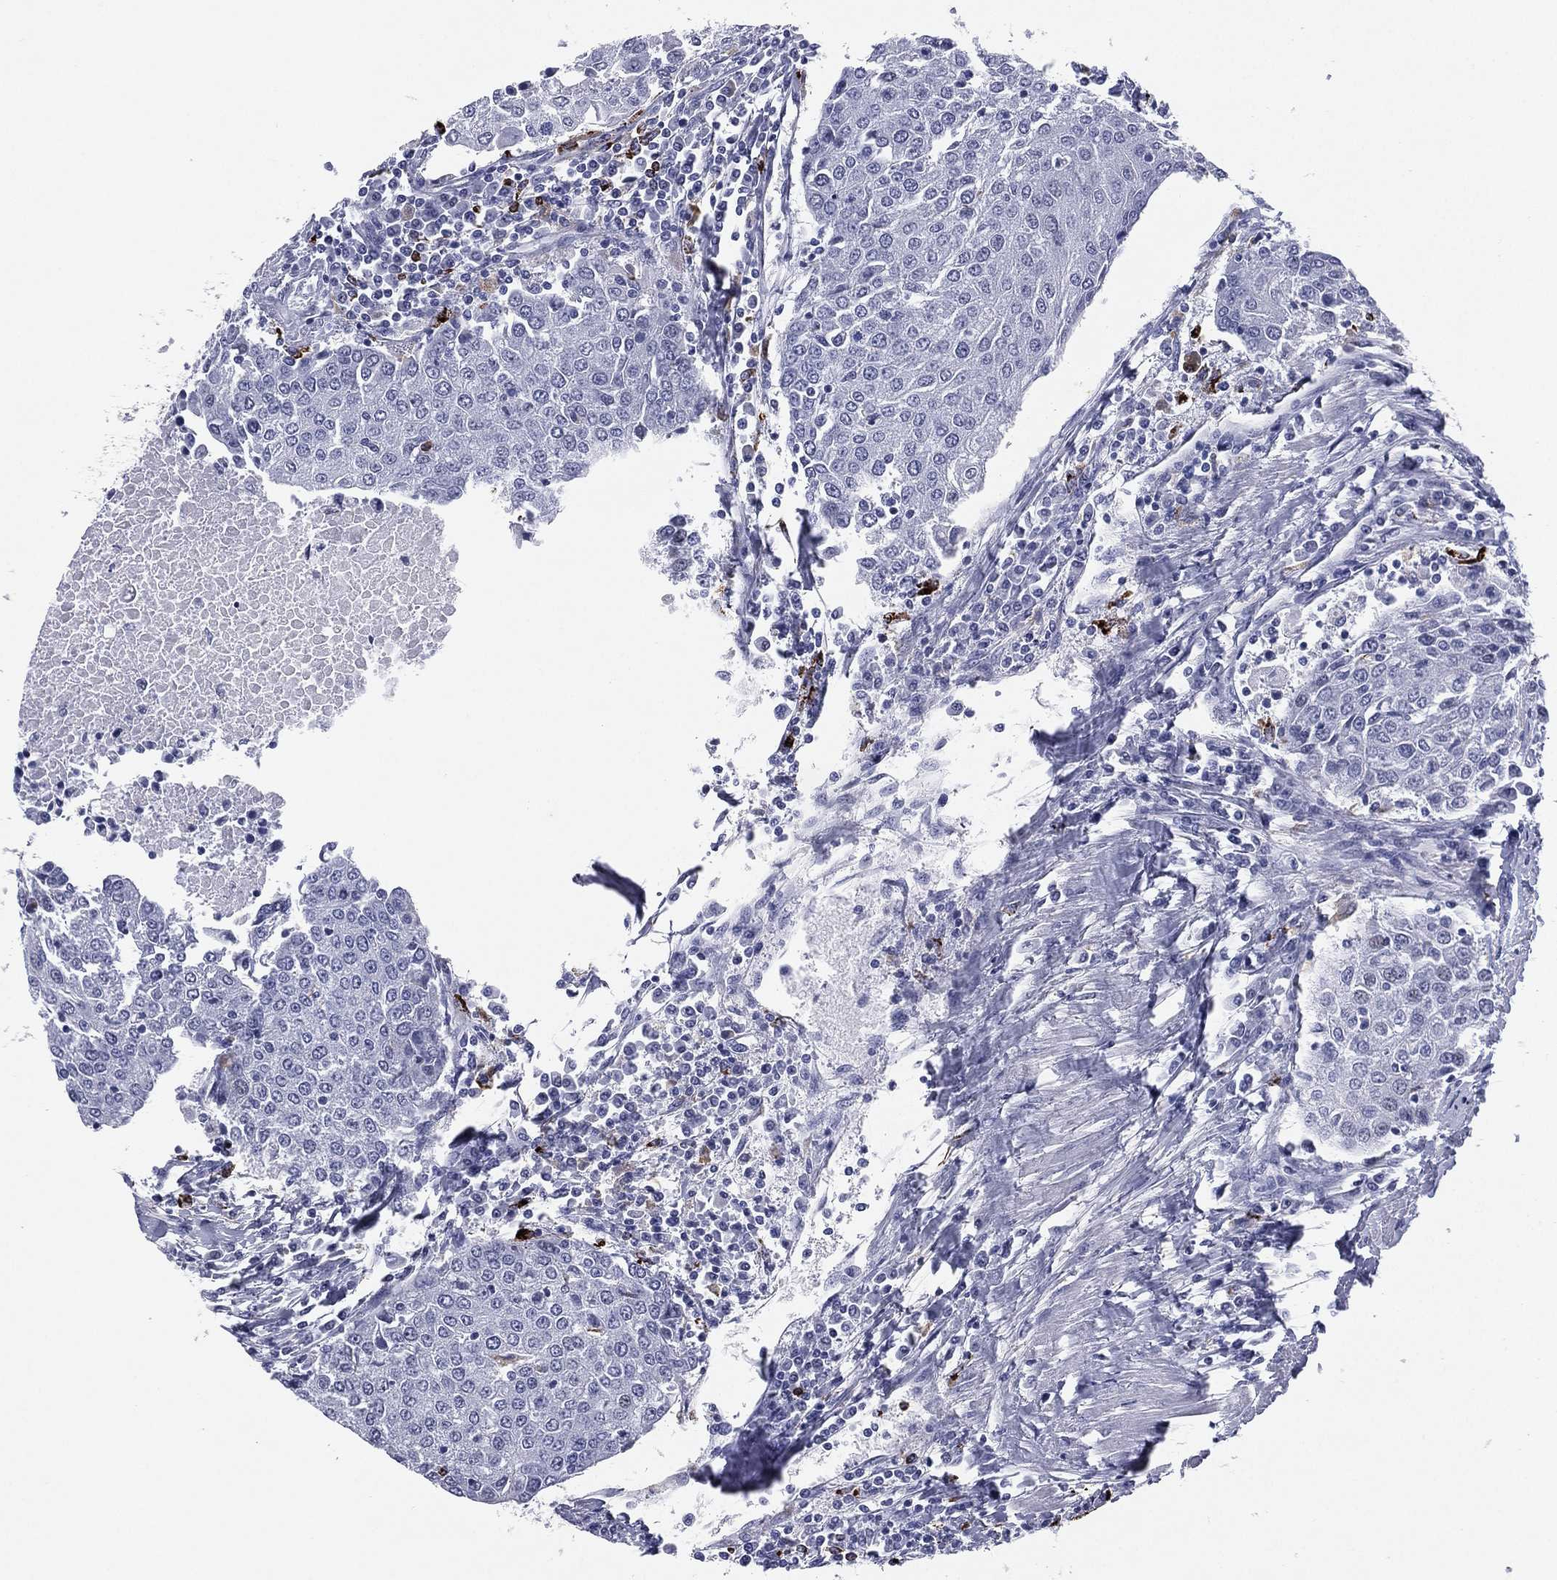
{"staining": {"intensity": "negative", "quantity": "none", "location": "none"}, "tissue": "urothelial cancer", "cell_type": "Tumor cells", "image_type": "cancer", "snomed": [{"axis": "morphology", "description": "Urothelial carcinoma, High grade"}, {"axis": "topography", "description": "Urinary bladder"}], "caption": "High power microscopy image of an immunohistochemistry (IHC) photomicrograph of urothelial carcinoma (high-grade), revealing no significant expression in tumor cells. (DAB (3,3'-diaminobenzidine) immunohistochemistry visualized using brightfield microscopy, high magnification).", "gene": "HLA-DOA", "patient": {"sex": "female", "age": 85}}